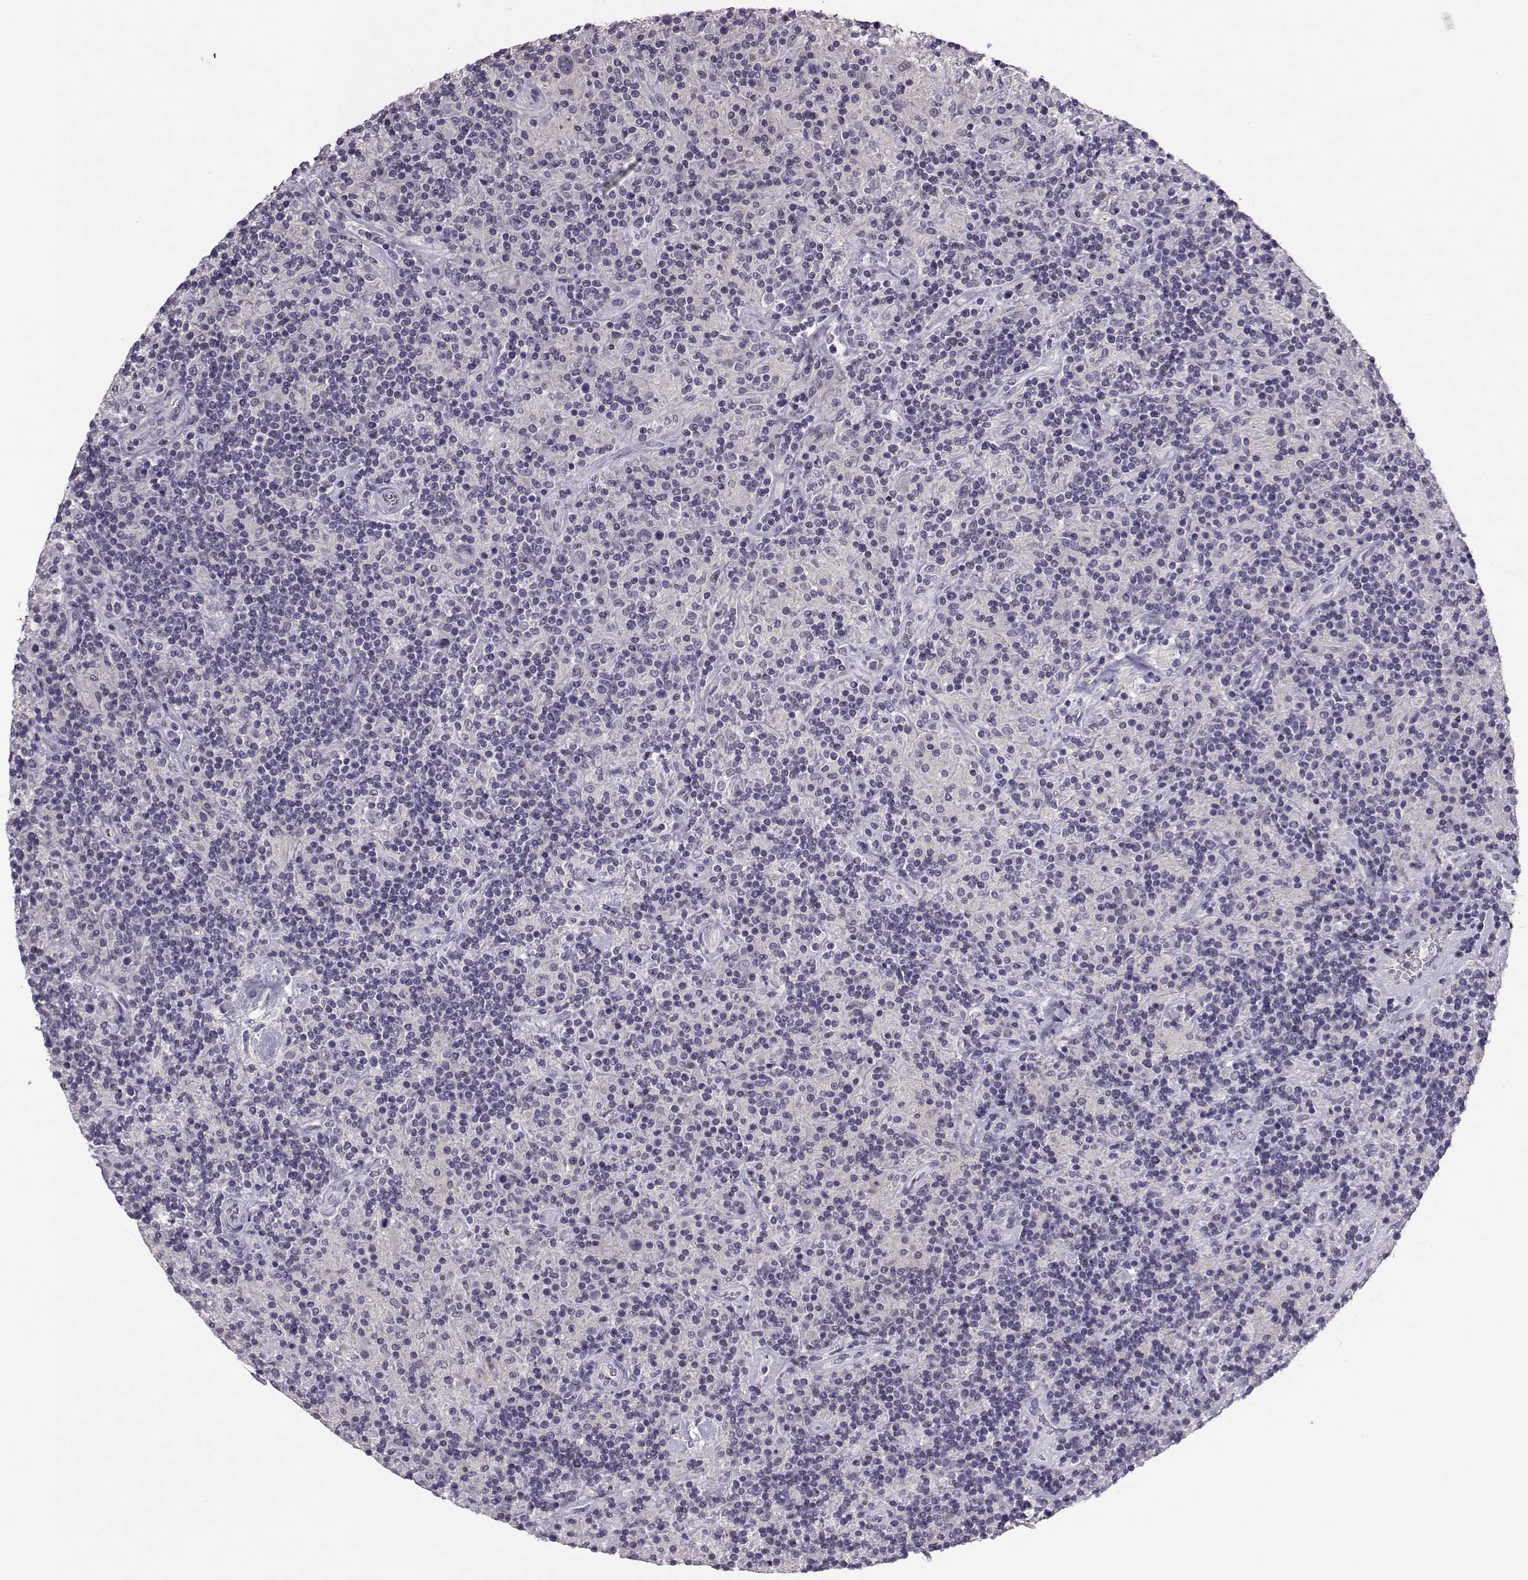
{"staining": {"intensity": "negative", "quantity": "none", "location": "none"}, "tissue": "lymphoma", "cell_type": "Tumor cells", "image_type": "cancer", "snomed": [{"axis": "morphology", "description": "Hodgkin's disease, NOS"}, {"axis": "topography", "description": "Lymph node"}], "caption": "This is an immunohistochemistry (IHC) image of human Hodgkin's disease. There is no staining in tumor cells.", "gene": "MROH7", "patient": {"sex": "male", "age": 70}}